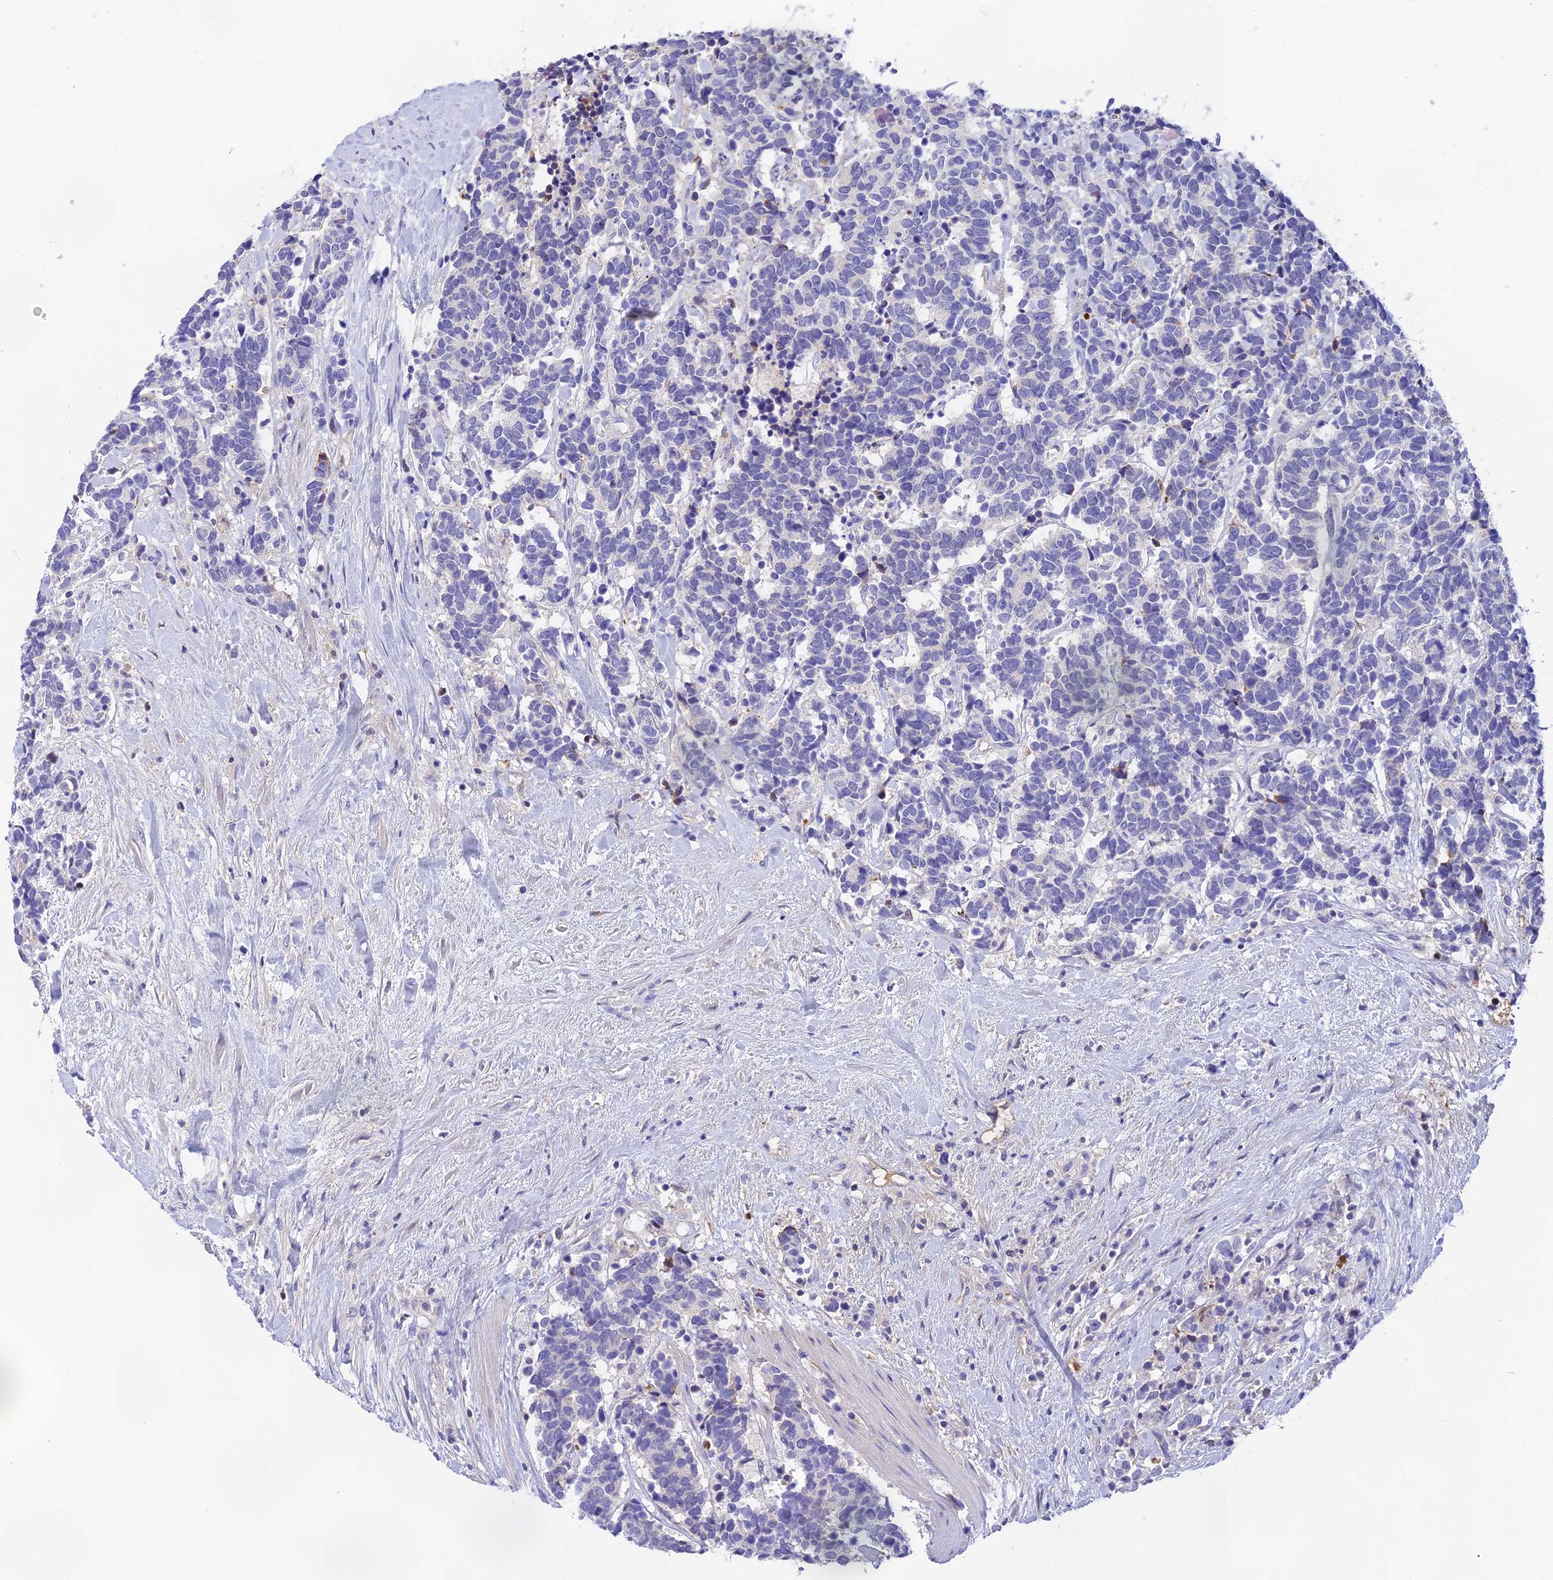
{"staining": {"intensity": "negative", "quantity": "none", "location": "none"}, "tissue": "carcinoid", "cell_type": "Tumor cells", "image_type": "cancer", "snomed": [{"axis": "morphology", "description": "Carcinoma, NOS"}, {"axis": "morphology", "description": "Carcinoid, malignant, NOS"}, {"axis": "topography", "description": "Prostate"}], "caption": "An image of carcinoma stained for a protein exhibits no brown staining in tumor cells. (DAB immunohistochemistry (IHC), high magnification).", "gene": "HDHD2", "patient": {"sex": "male", "age": 57}}